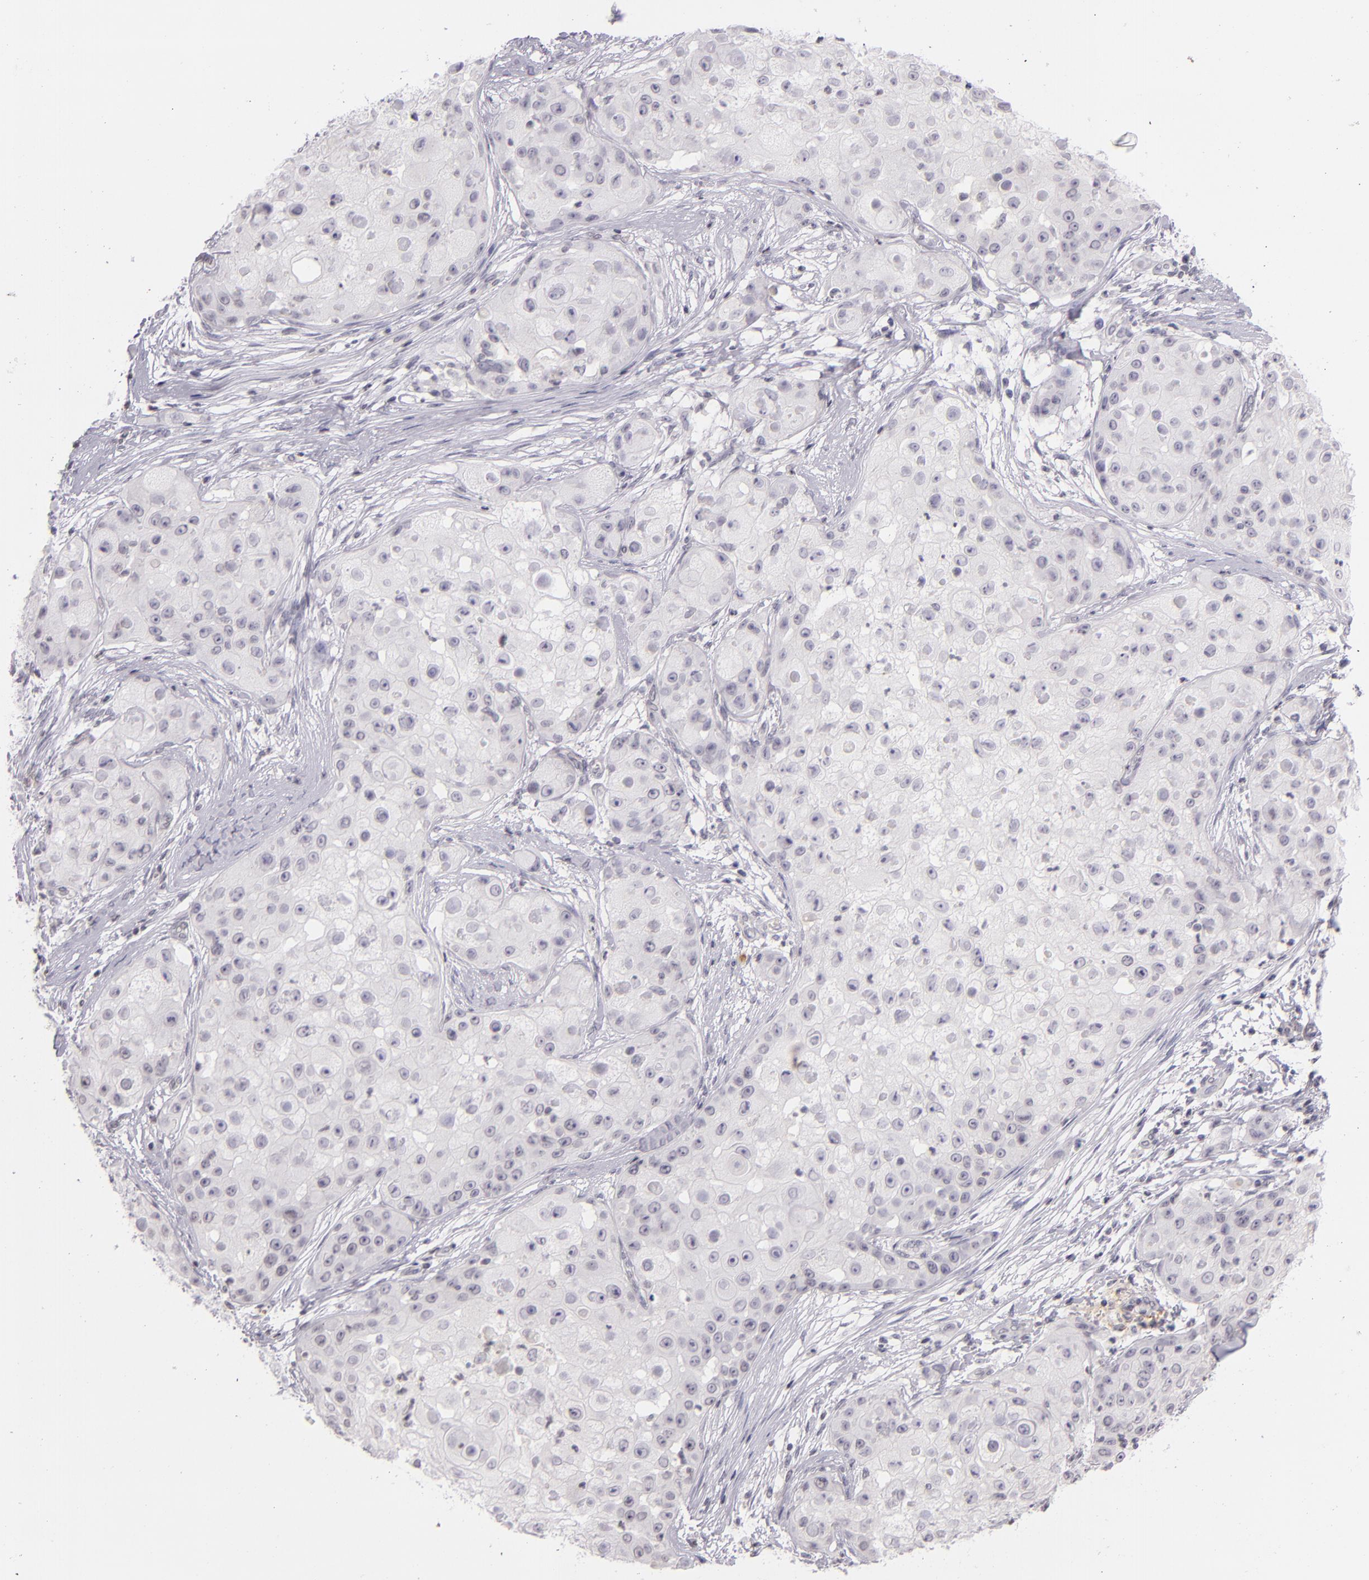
{"staining": {"intensity": "negative", "quantity": "none", "location": "none"}, "tissue": "skin cancer", "cell_type": "Tumor cells", "image_type": "cancer", "snomed": [{"axis": "morphology", "description": "Squamous cell carcinoma, NOS"}, {"axis": "topography", "description": "Skin"}], "caption": "Immunohistochemistry (IHC) of human skin cancer (squamous cell carcinoma) demonstrates no staining in tumor cells.", "gene": "CD40", "patient": {"sex": "female", "age": 57}}